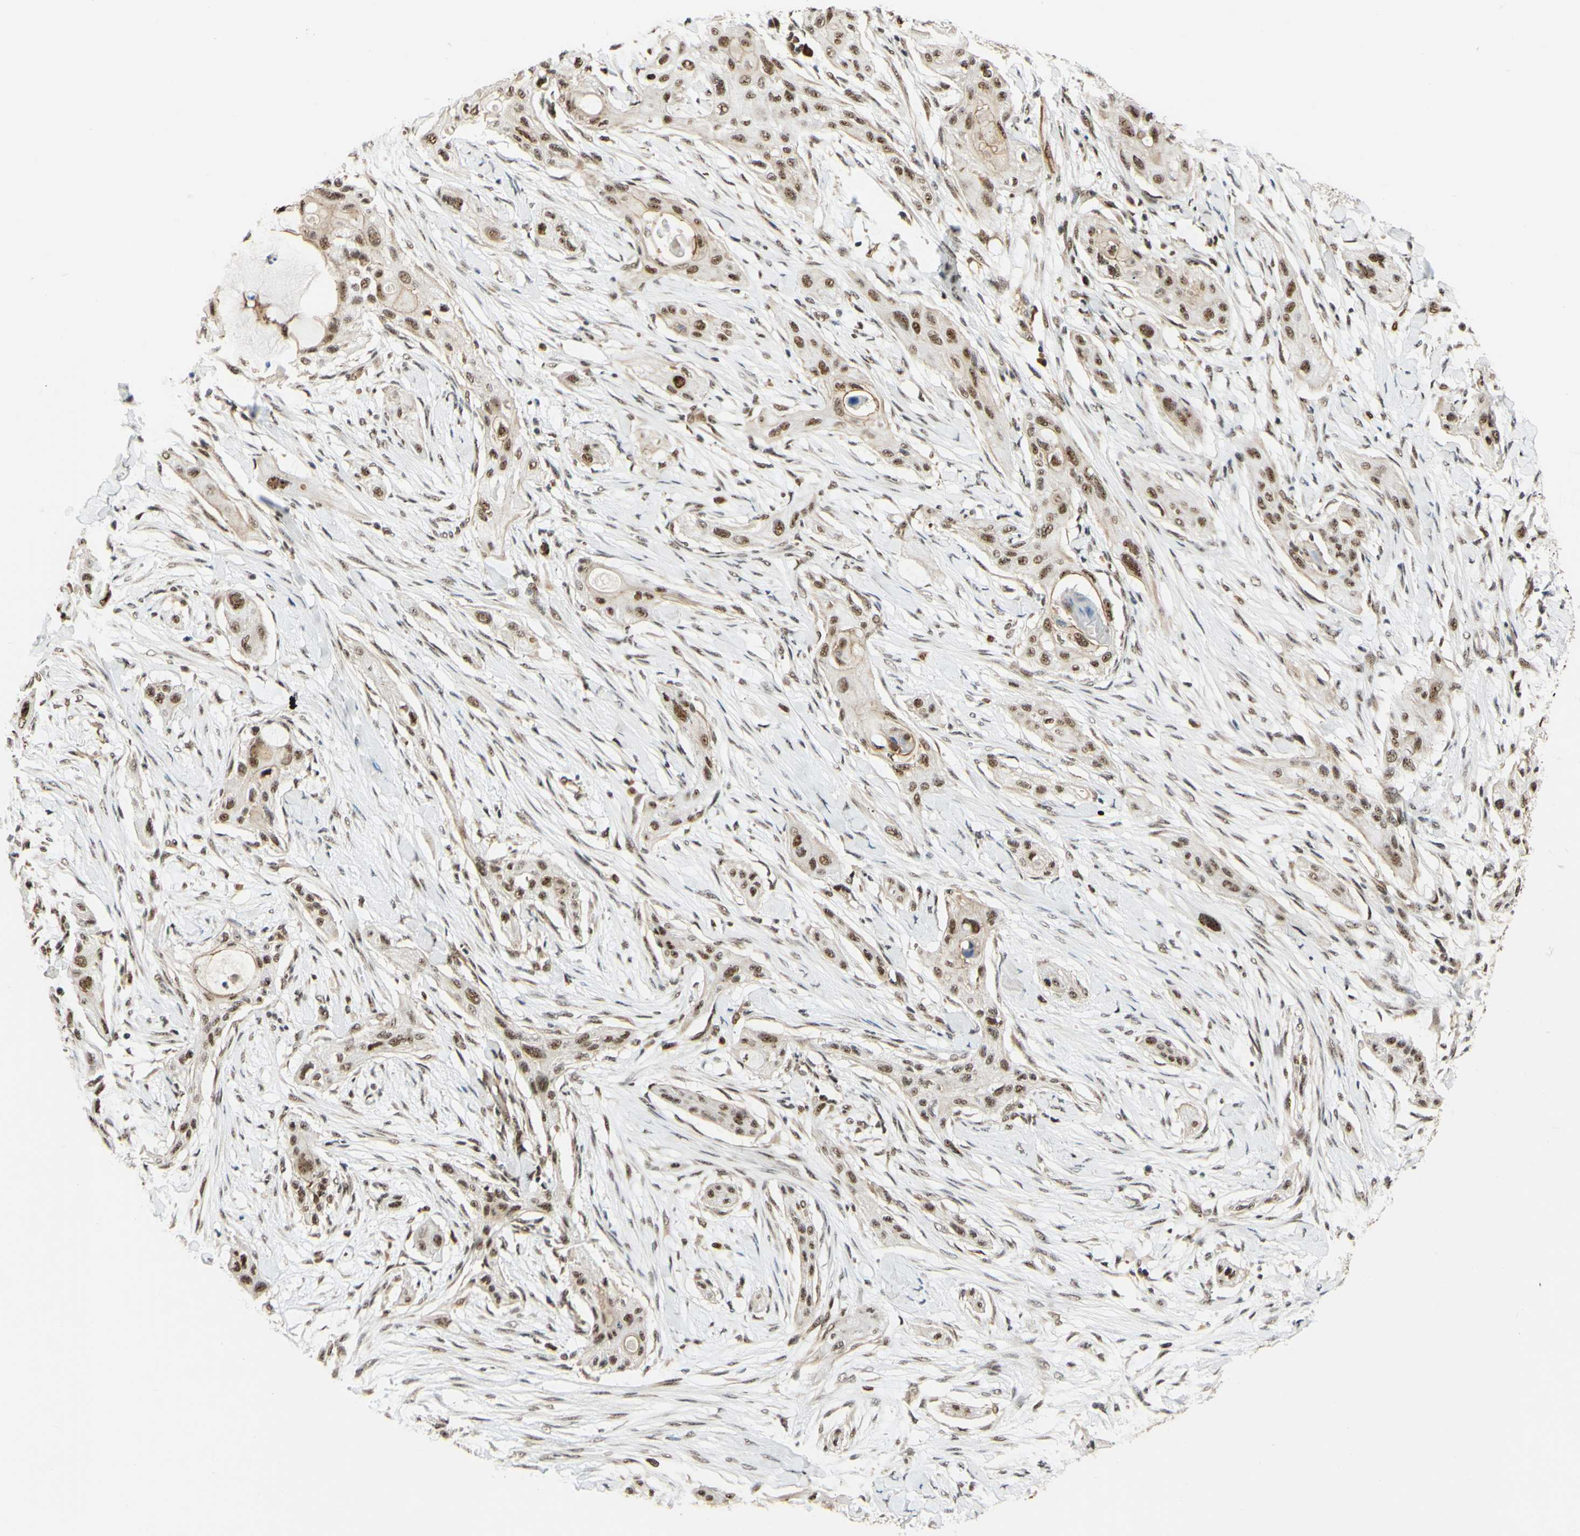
{"staining": {"intensity": "moderate", "quantity": ">75%", "location": "nuclear"}, "tissue": "lung cancer", "cell_type": "Tumor cells", "image_type": "cancer", "snomed": [{"axis": "morphology", "description": "Squamous cell carcinoma, NOS"}, {"axis": "topography", "description": "Lung"}], "caption": "Squamous cell carcinoma (lung) stained for a protein (brown) displays moderate nuclear positive expression in approximately >75% of tumor cells.", "gene": "SAP18", "patient": {"sex": "female", "age": 47}}